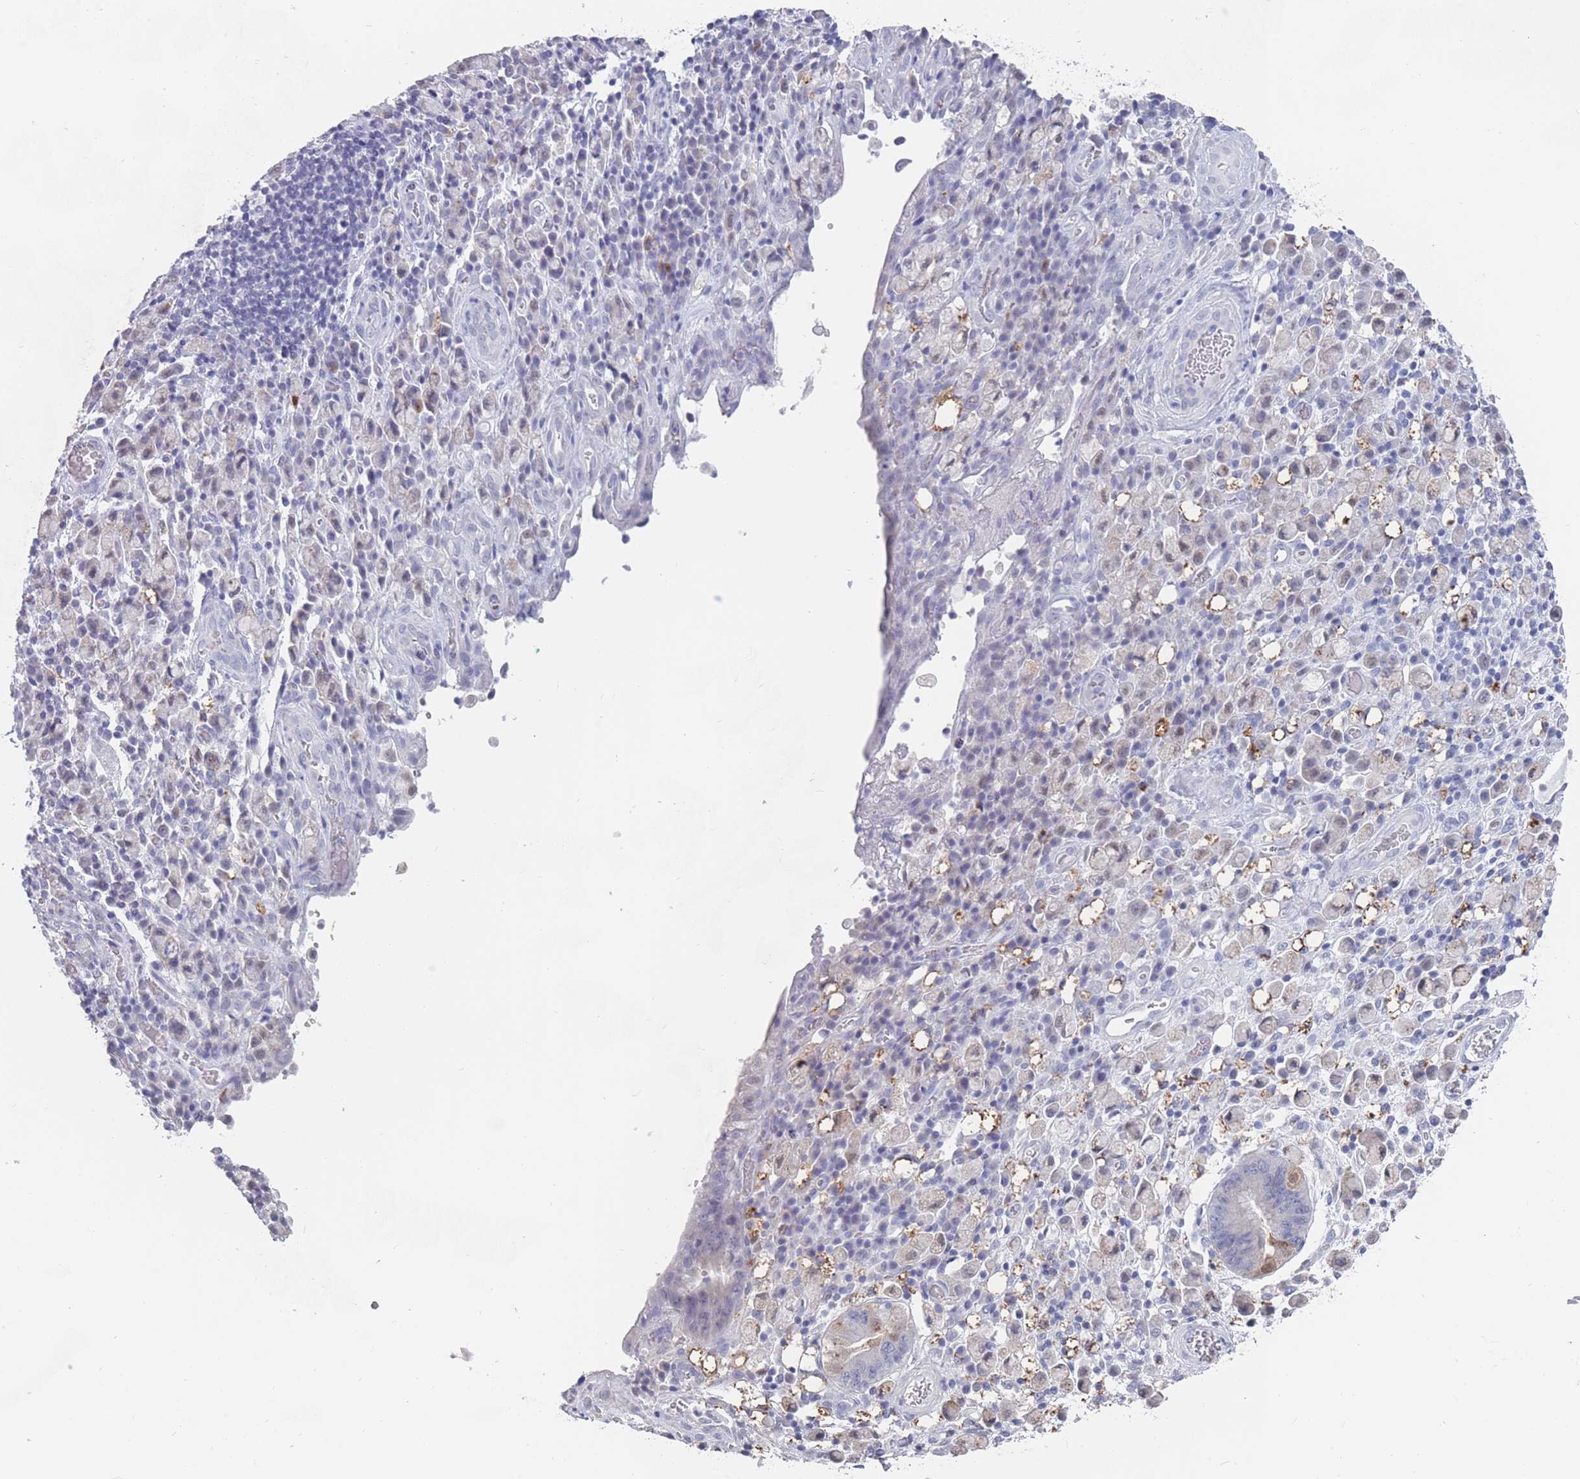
{"staining": {"intensity": "negative", "quantity": "none", "location": "none"}, "tissue": "stomach cancer", "cell_type": "Tumor cells", "image_type": "cancer", "snomed": [{"axis": "morphology", "description": "Adenocarcinoma, NOS"}, {"axis": "topography", "description": "Stomach"}], "caption": "High power microscopy photomicrograph of an immunohistochemistry photomicrograph of stomach cancer, revealing no significant expression in tumor cells.", "gene": "CYP51A1", "patient": {"sex": "male", "age": 77}}